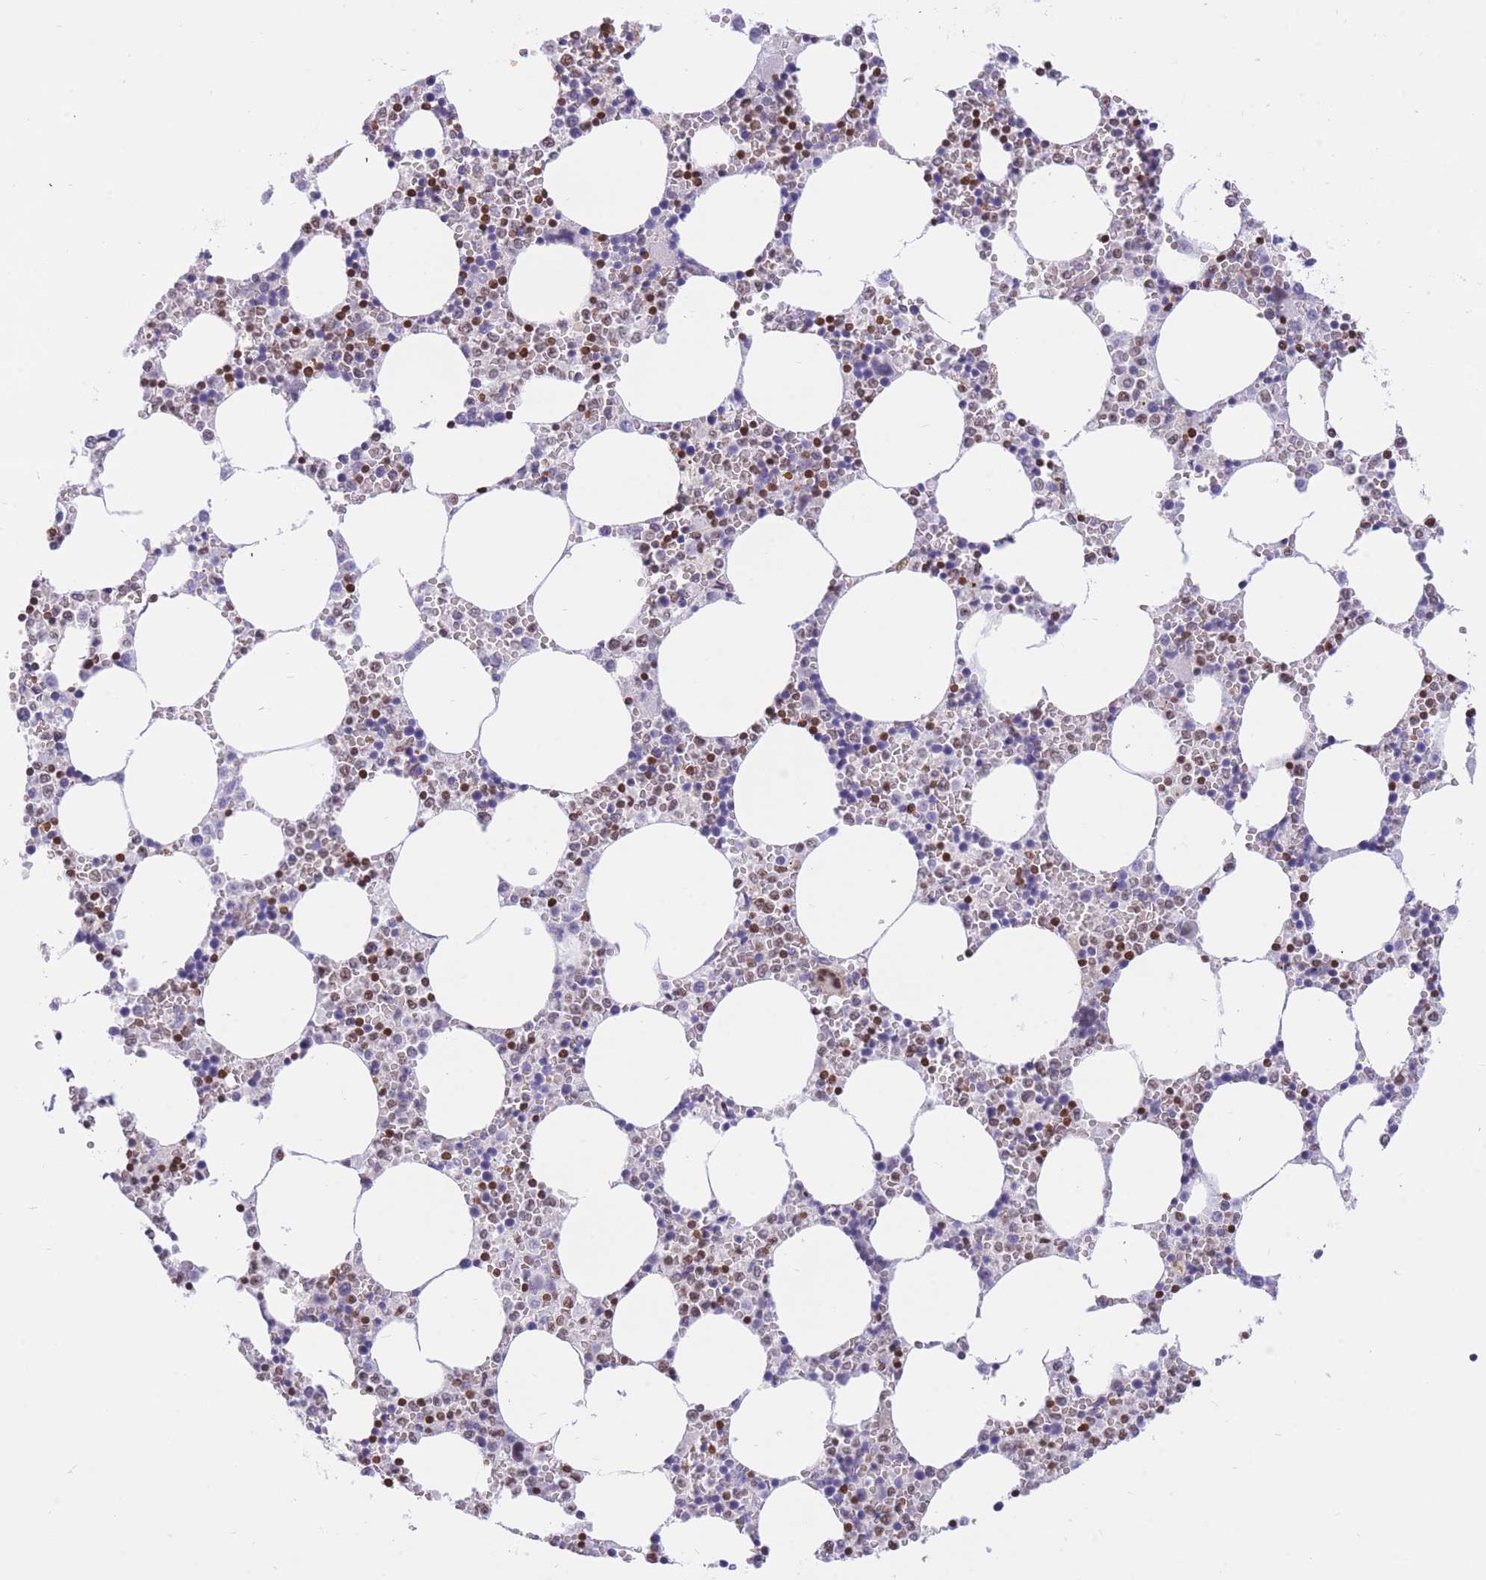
{"staining": {"intensity": "moderate", "quantity": "<25%", "location": "nuclear"}, "tissue": "bone marrow", "cell_type": "Hematopoietic cells", "image_type": "normal", "snomed": [{"axis": "morphology", "description": "Normal tissue, NOS"}, {"axis": "topography", "description": "Bone marrow"}], "caption": "An image of bone marrow stained for a protein displays moderate nuclear brown staining in hematopoietic cells. (DAB IHC, brown staining for protein, blue staining for nuclei).", "gene": "HMGN1", "patient": {"sex": "female", "age": 64}}